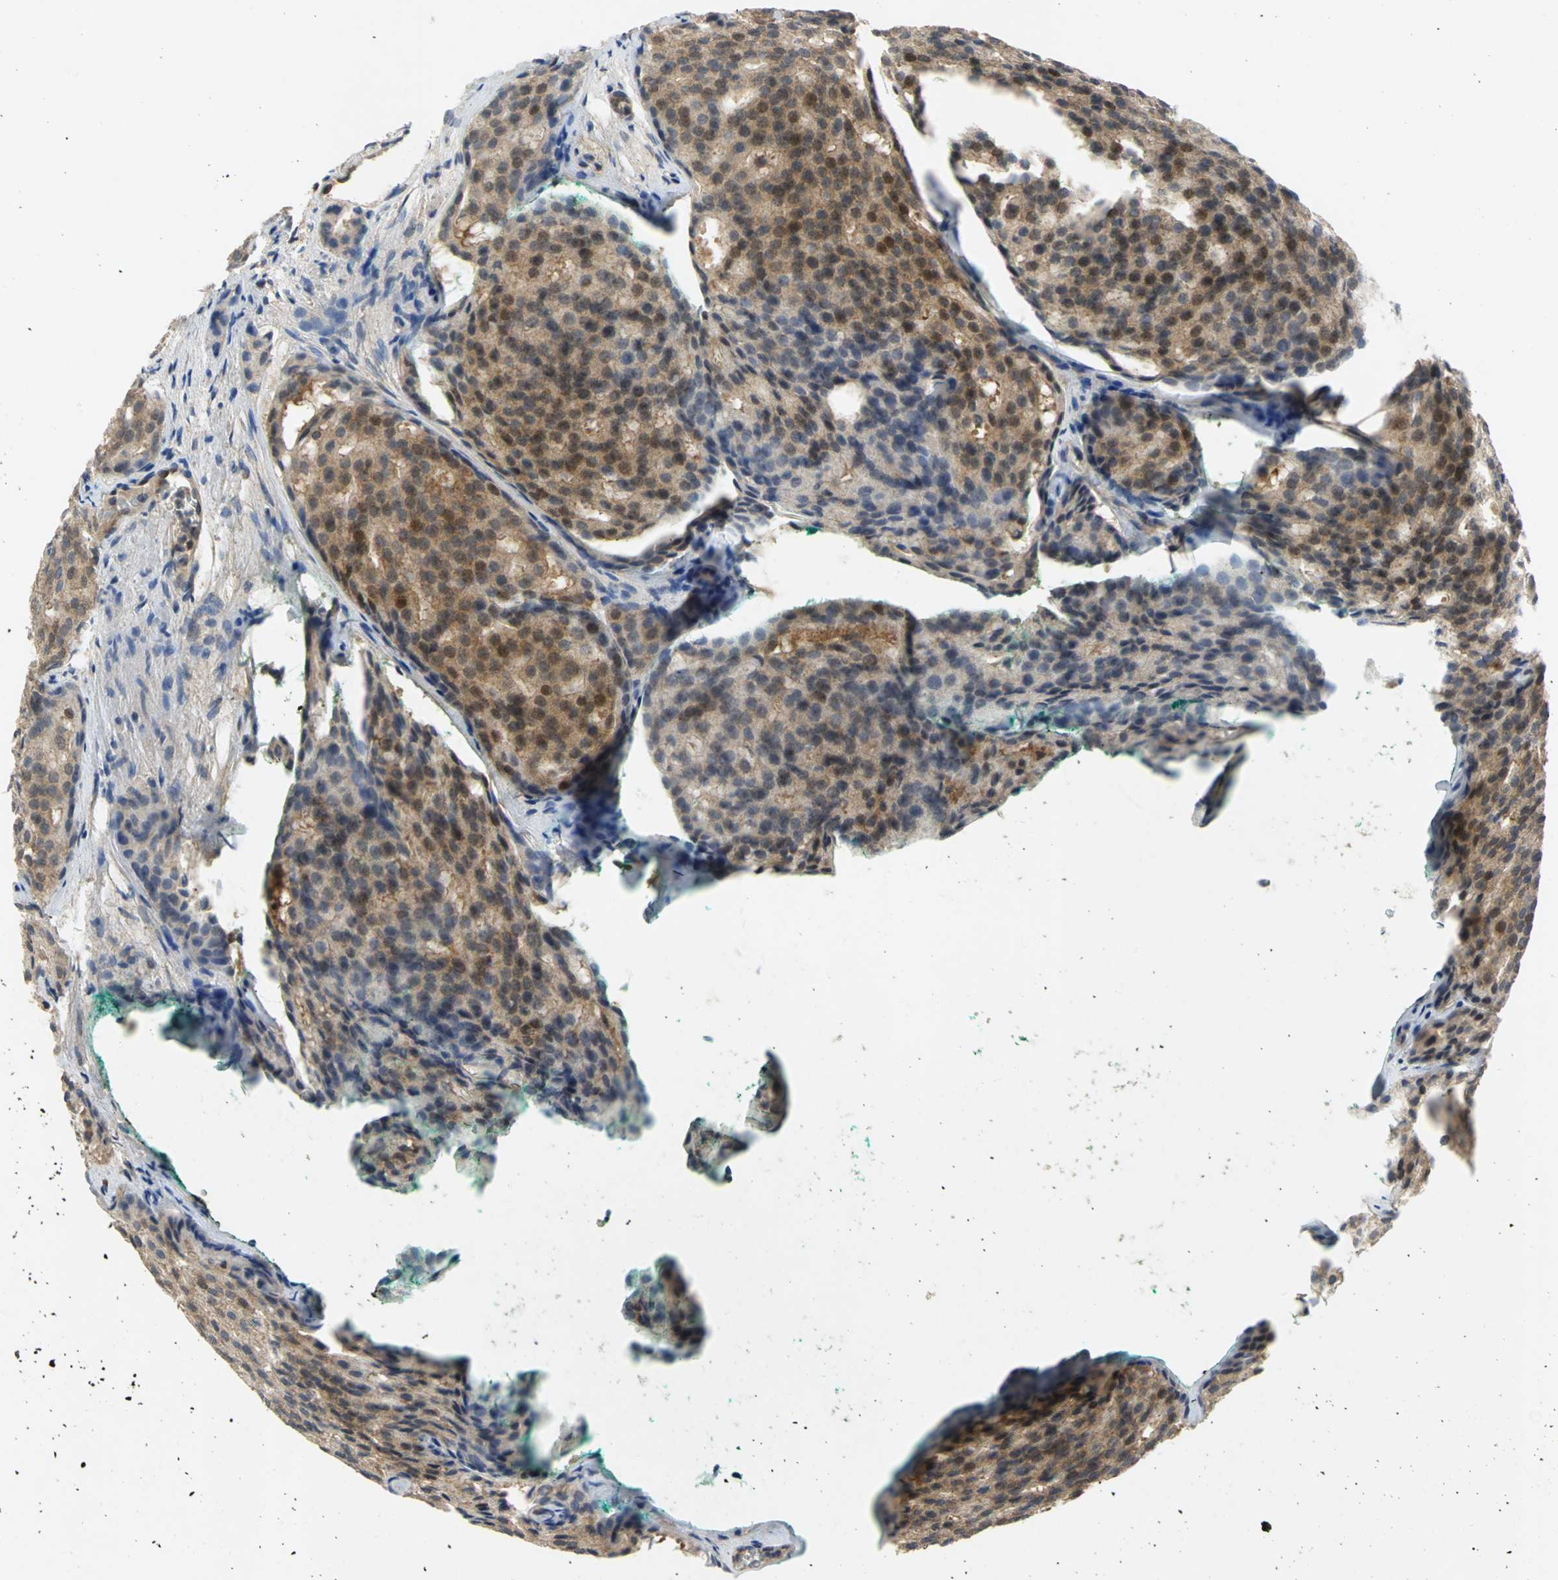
{"staining": {"intensity": "moderate", "quantity": ">75%", "location": "cytoplasmic/membranous"}, "tissue": "prostate cancer", "cell_type": "Tumor cells", "image_type": "cancer", "snomed": [{"axis": "morphology", "description": "Adenocarcinoma, High grade"}, {"axis": "topography", "description": "Prostate"}], "caption": "A histopathology image of human prostate cancer stained for a protein exhibits moderate cytoplasmic/membranous brown staining in tumor cells. (Stains: DAB (3,3'-diaminobenzidine) in brown, nuclei in blue, Microscopy: brightfield microscopy at high magnification).", "gene": "PPIA", "patient": {"sex": "male", "age": 64}}